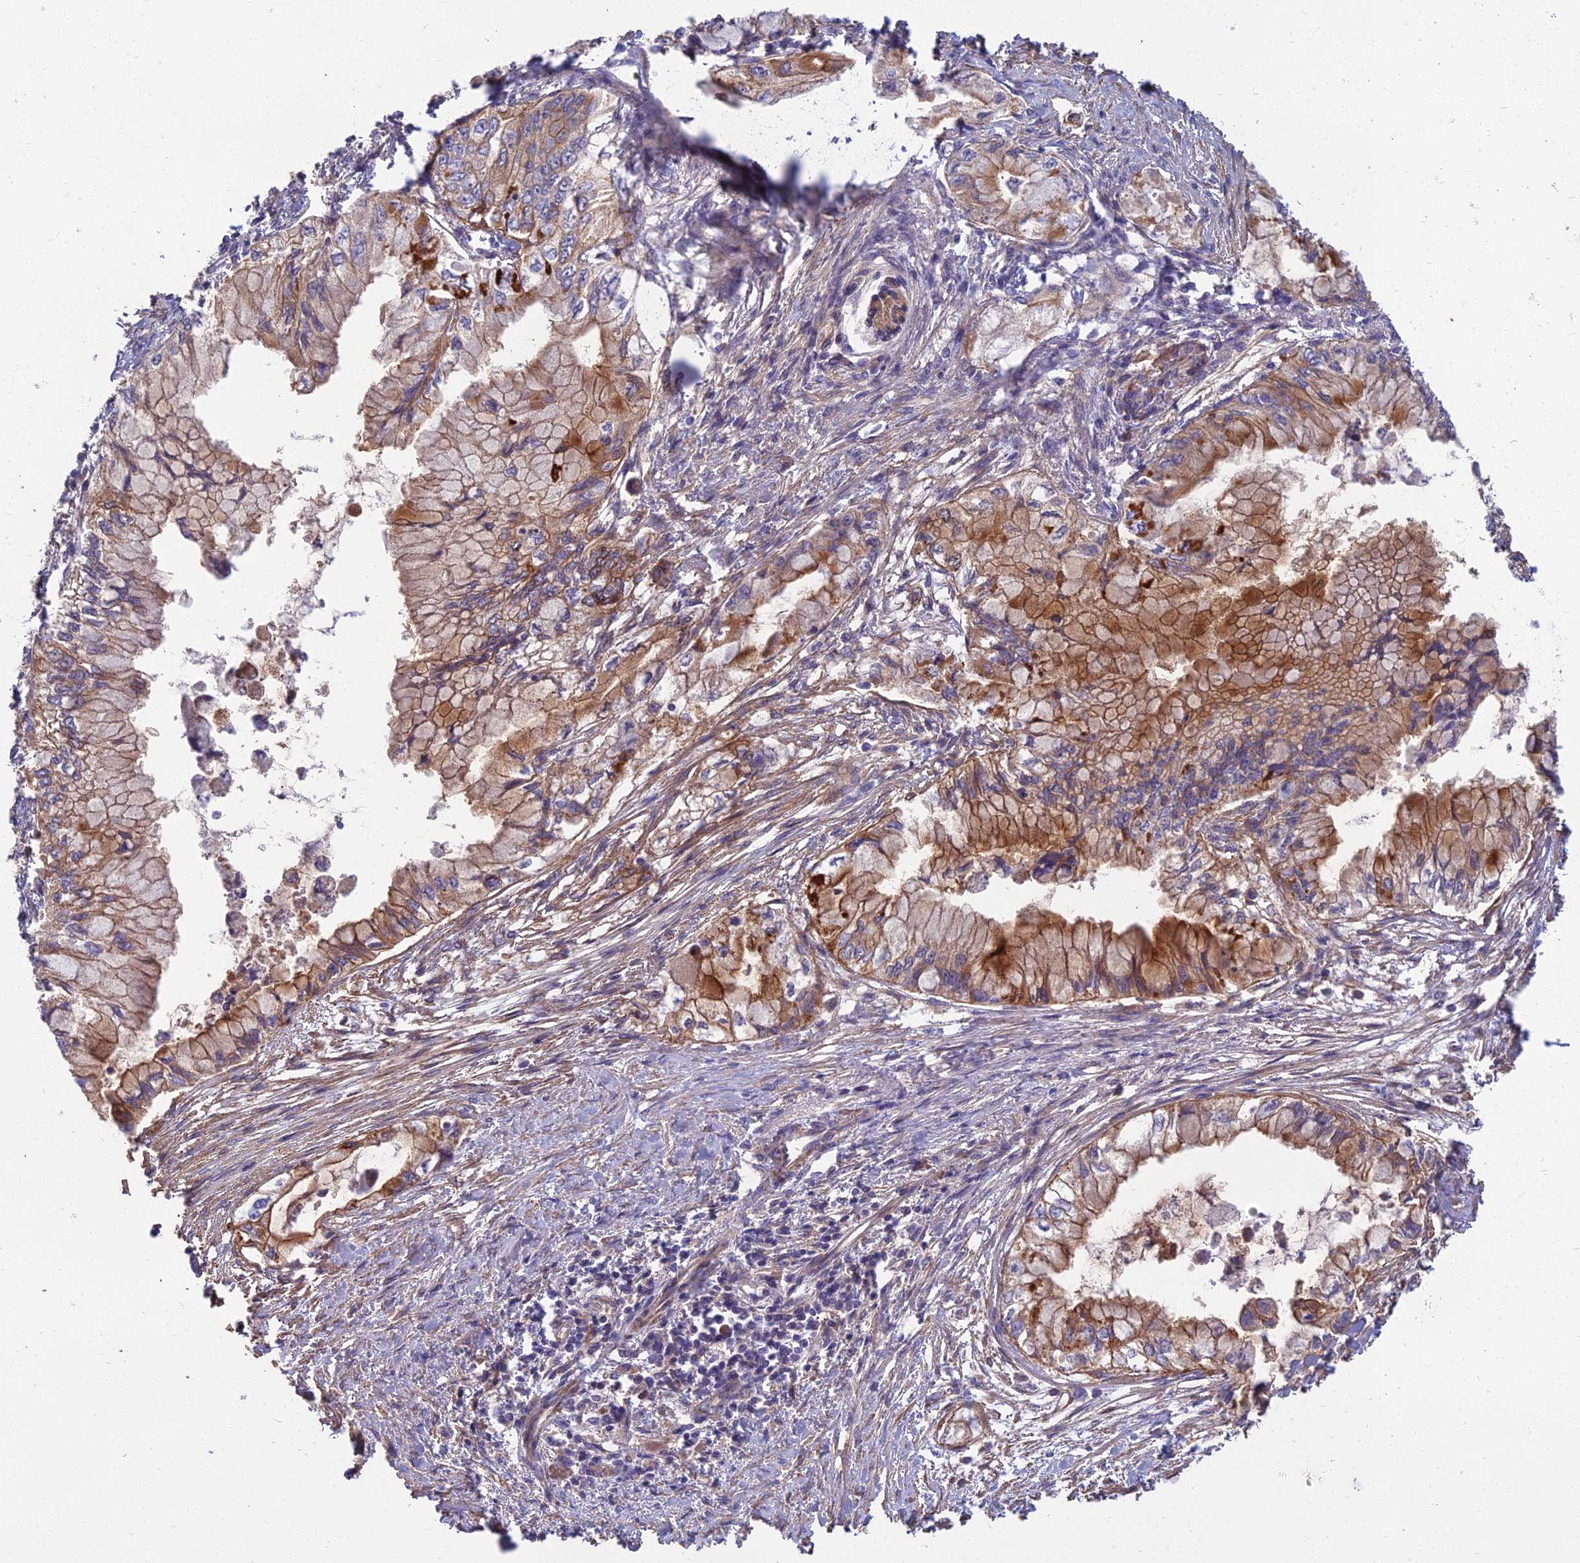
{"staining": {"intensity": "moderate", "quantity": "25%-75%", "location": "cytoplasmic/membranous"}, "tissue": "pancreatic cancer", "cell_type": "Tumor cells", "image_type": "cancer", "snomed": [{"axis": "morphology", "description": "Adenocarcinoma, NOS"}, {"axis": "topography", "description": "Pancreas"}], "caption": "Immunohistochemistry (IHC) staining of pancreatic cancer, which demonstrates medium levels of moderate cytoplasmic/membranous positivity in about 25%-75% of tumor cells indicating moderate cytoplasmic/membranous protein positivity. The staining was performed using DAB (3,3'-diaminobenzidine) (brown) for protein detection and nuclei were counterstained in hematoxylin (blue).", "gene": "WDR24", "patient": {"sex": "male", "age": 48}}